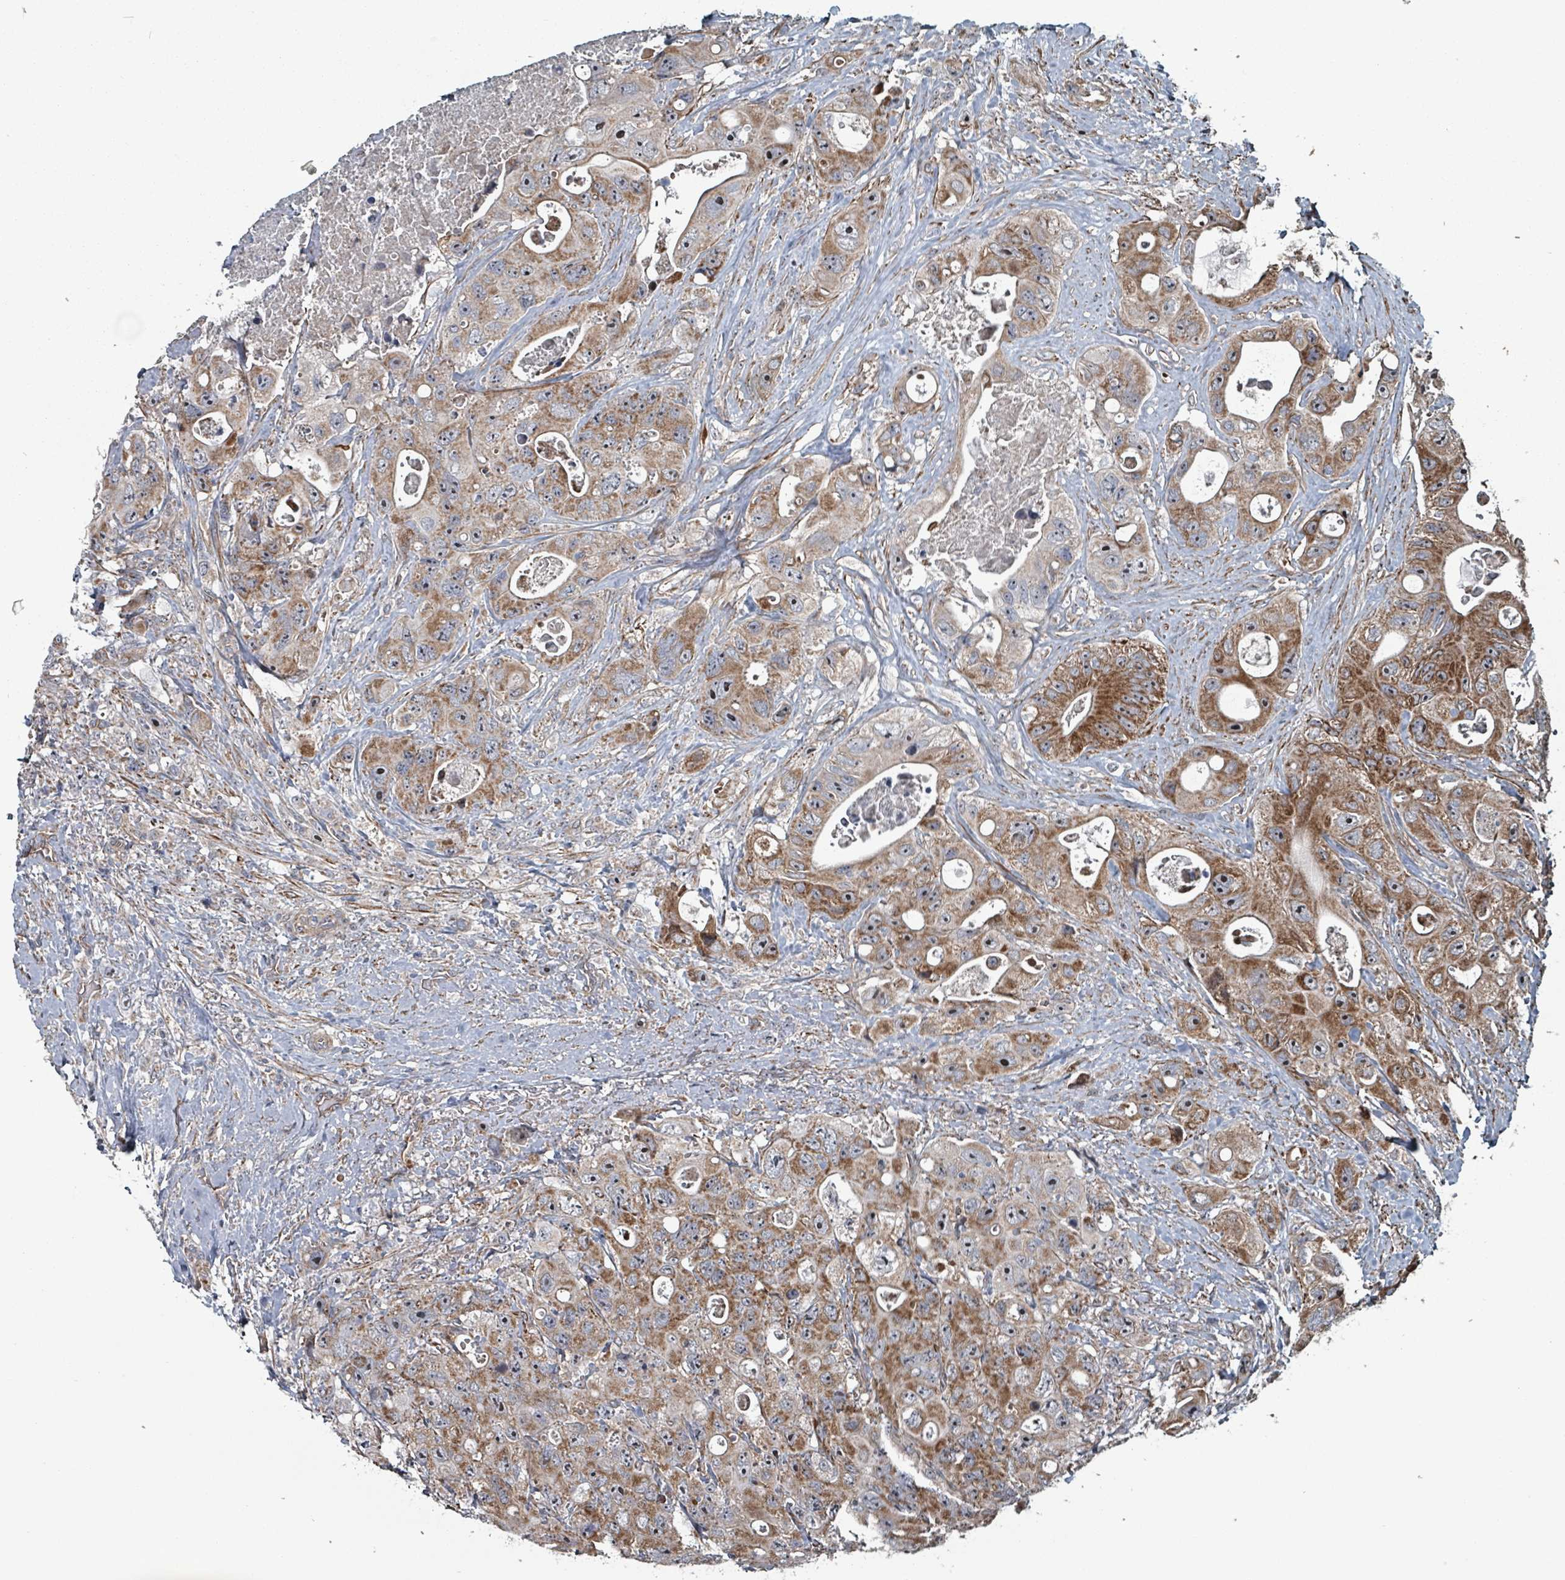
{"staining": {"intensity": "moderate", "quantity": ">75%", "location": "cytoplasmic/membranous"}, "tissue": "colorectal cancer", "cell_type": "Tumor cells", "image_type": "cancer", "snomed": [{"axis": "morphology", "description": "Adenocarcinoma, NOS"}, {"axis": "topography", "description": "Colon"}], "caption": "This is an image of immunohistochemistry staining of adenocarcinoma (colorectal), which shows moderate positivity in the cytoplasmic/membranous of tumor cells.", "gene": "MRPL4", "patient": {"sex": "female", "age": 46}}